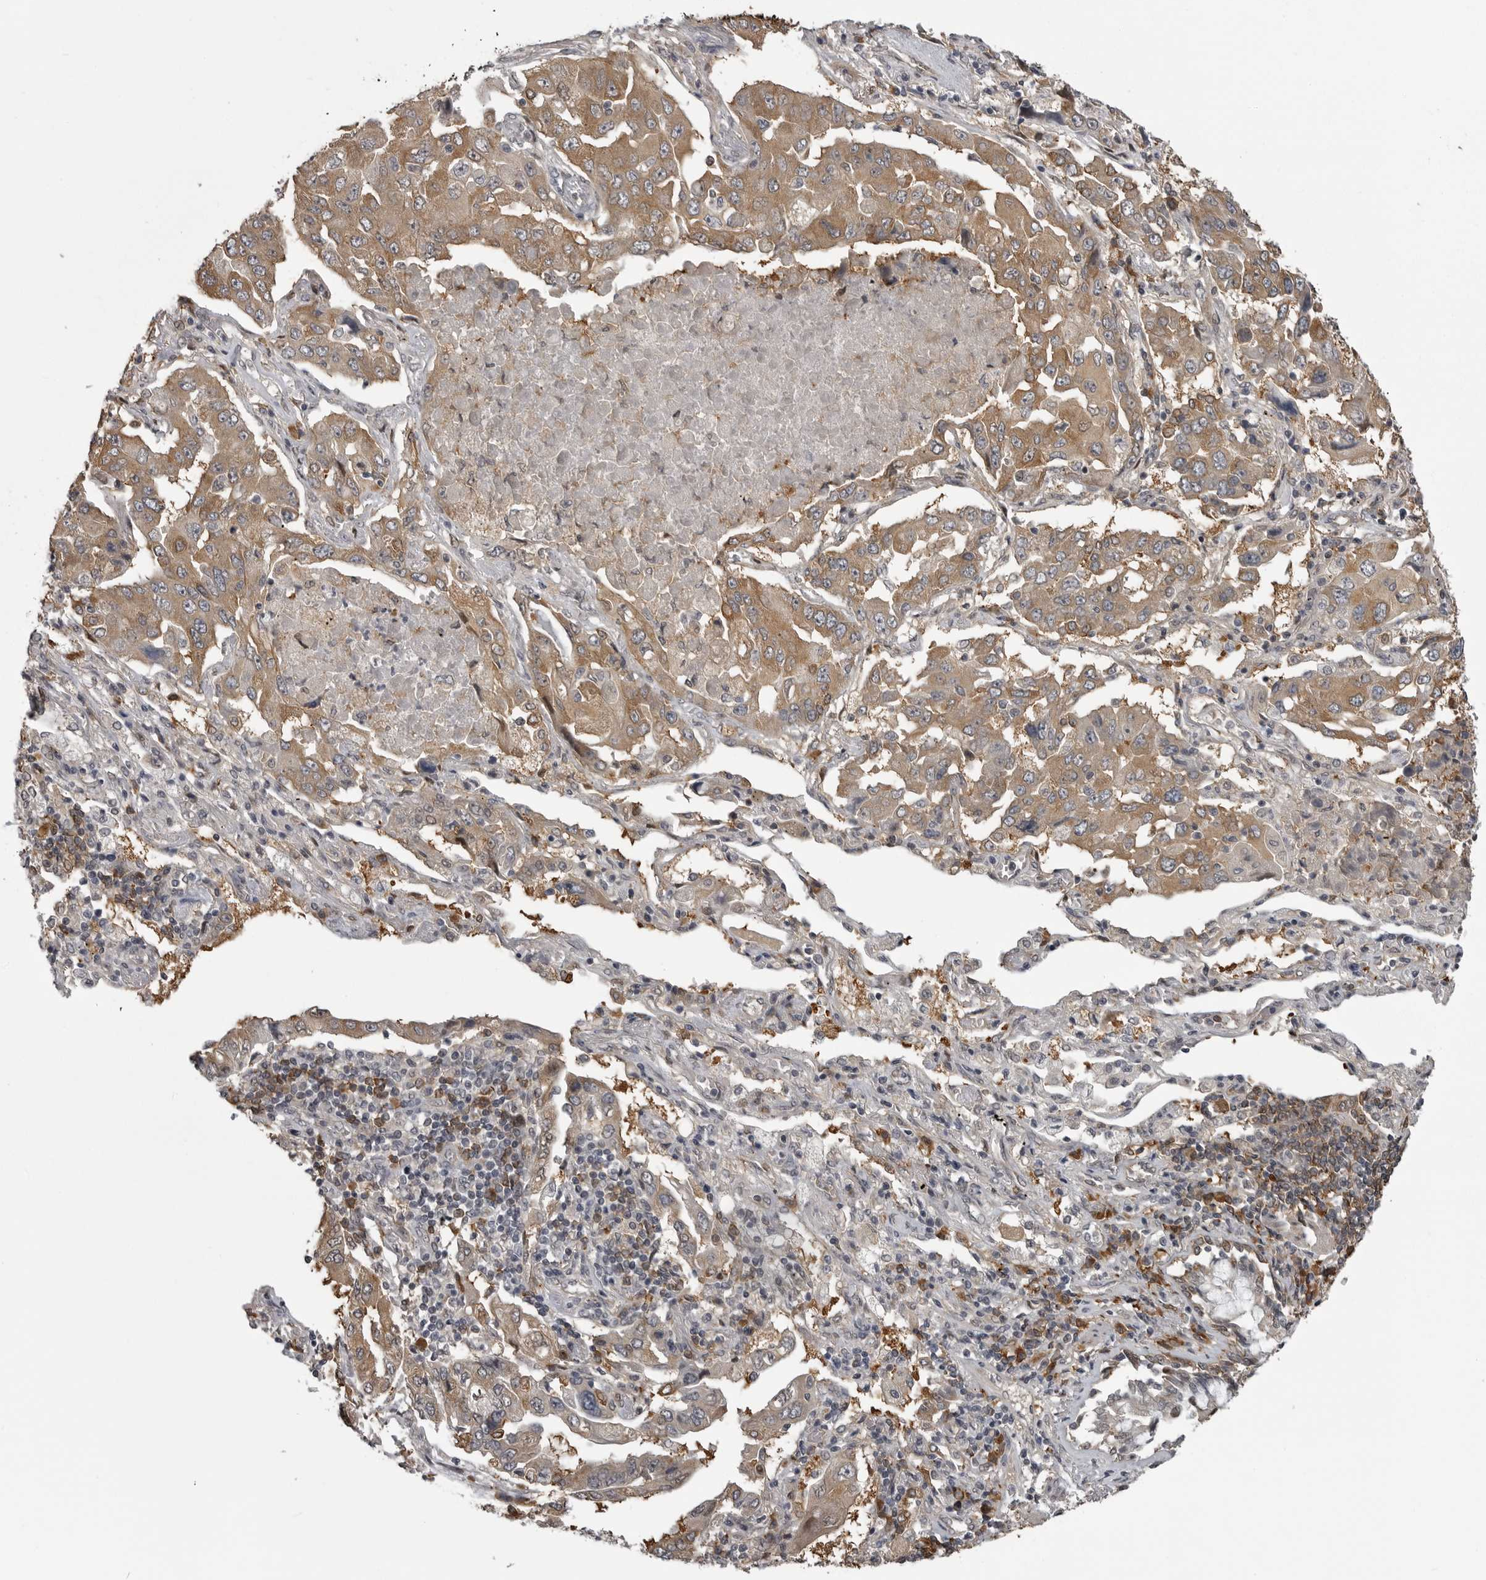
{"staining": {"intensity": "moderate", "quantity": ">75%", "location": "cytoplasmic/membranous"}, "tissue": "lung cancer", "cell_type": "Tumor cells", "image_type": "cancer", "snomed": [{"axis": "morphology", "description": "Adenocarcinoma, NOS"}, {"axis": "topography", "description": "Lung"}], "caption": "Human adenocarcinoma (lung) stained with a brown dye shows moderate cytoplasmic/membranous positive positivity in about >75% of tumor cells.", "gene": "SNX16", "patient": {"sex": "female", "age": 65}}